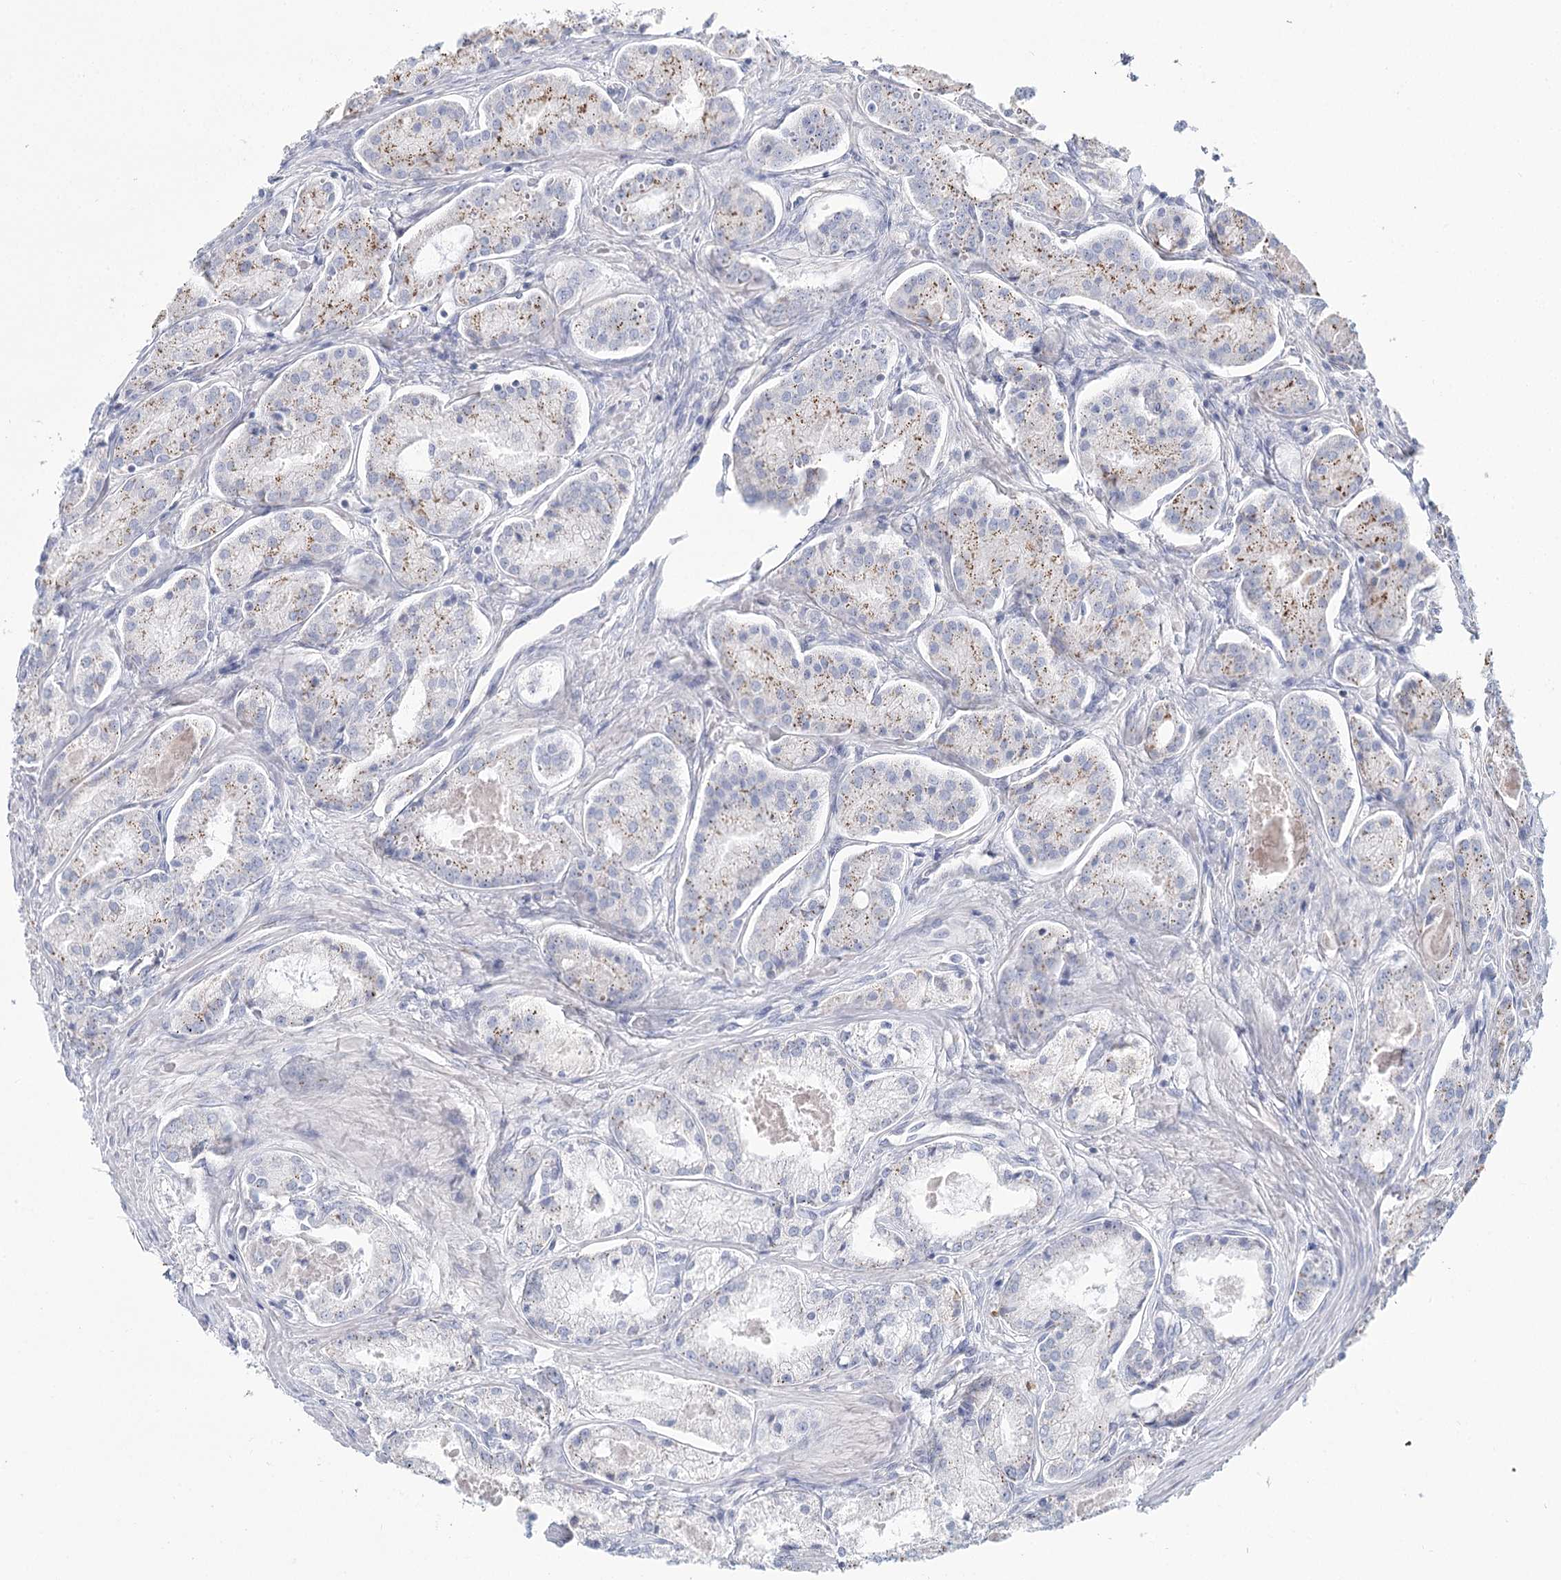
{"staining": {"intensity": "weak", "quantity": "25%-75%", "location": "cytoplasmic/membranous"}, "tissue": "prostate cancer", "cell_type": "Tumor cells", "image_type": "cancer", "snomed": [{"axis": "morphology", "description": "Adenocarcinoma, Low grade"}, {"axis": "topography", "description": "Prostate"}], "caption": "Prostate cancer (adenocarcinoma (low-grade)) stained with a protein marker shows weak staining in tumor cells.", "gene": "ARHGAP44", "patient": {"sex": "male", "age": 68}}